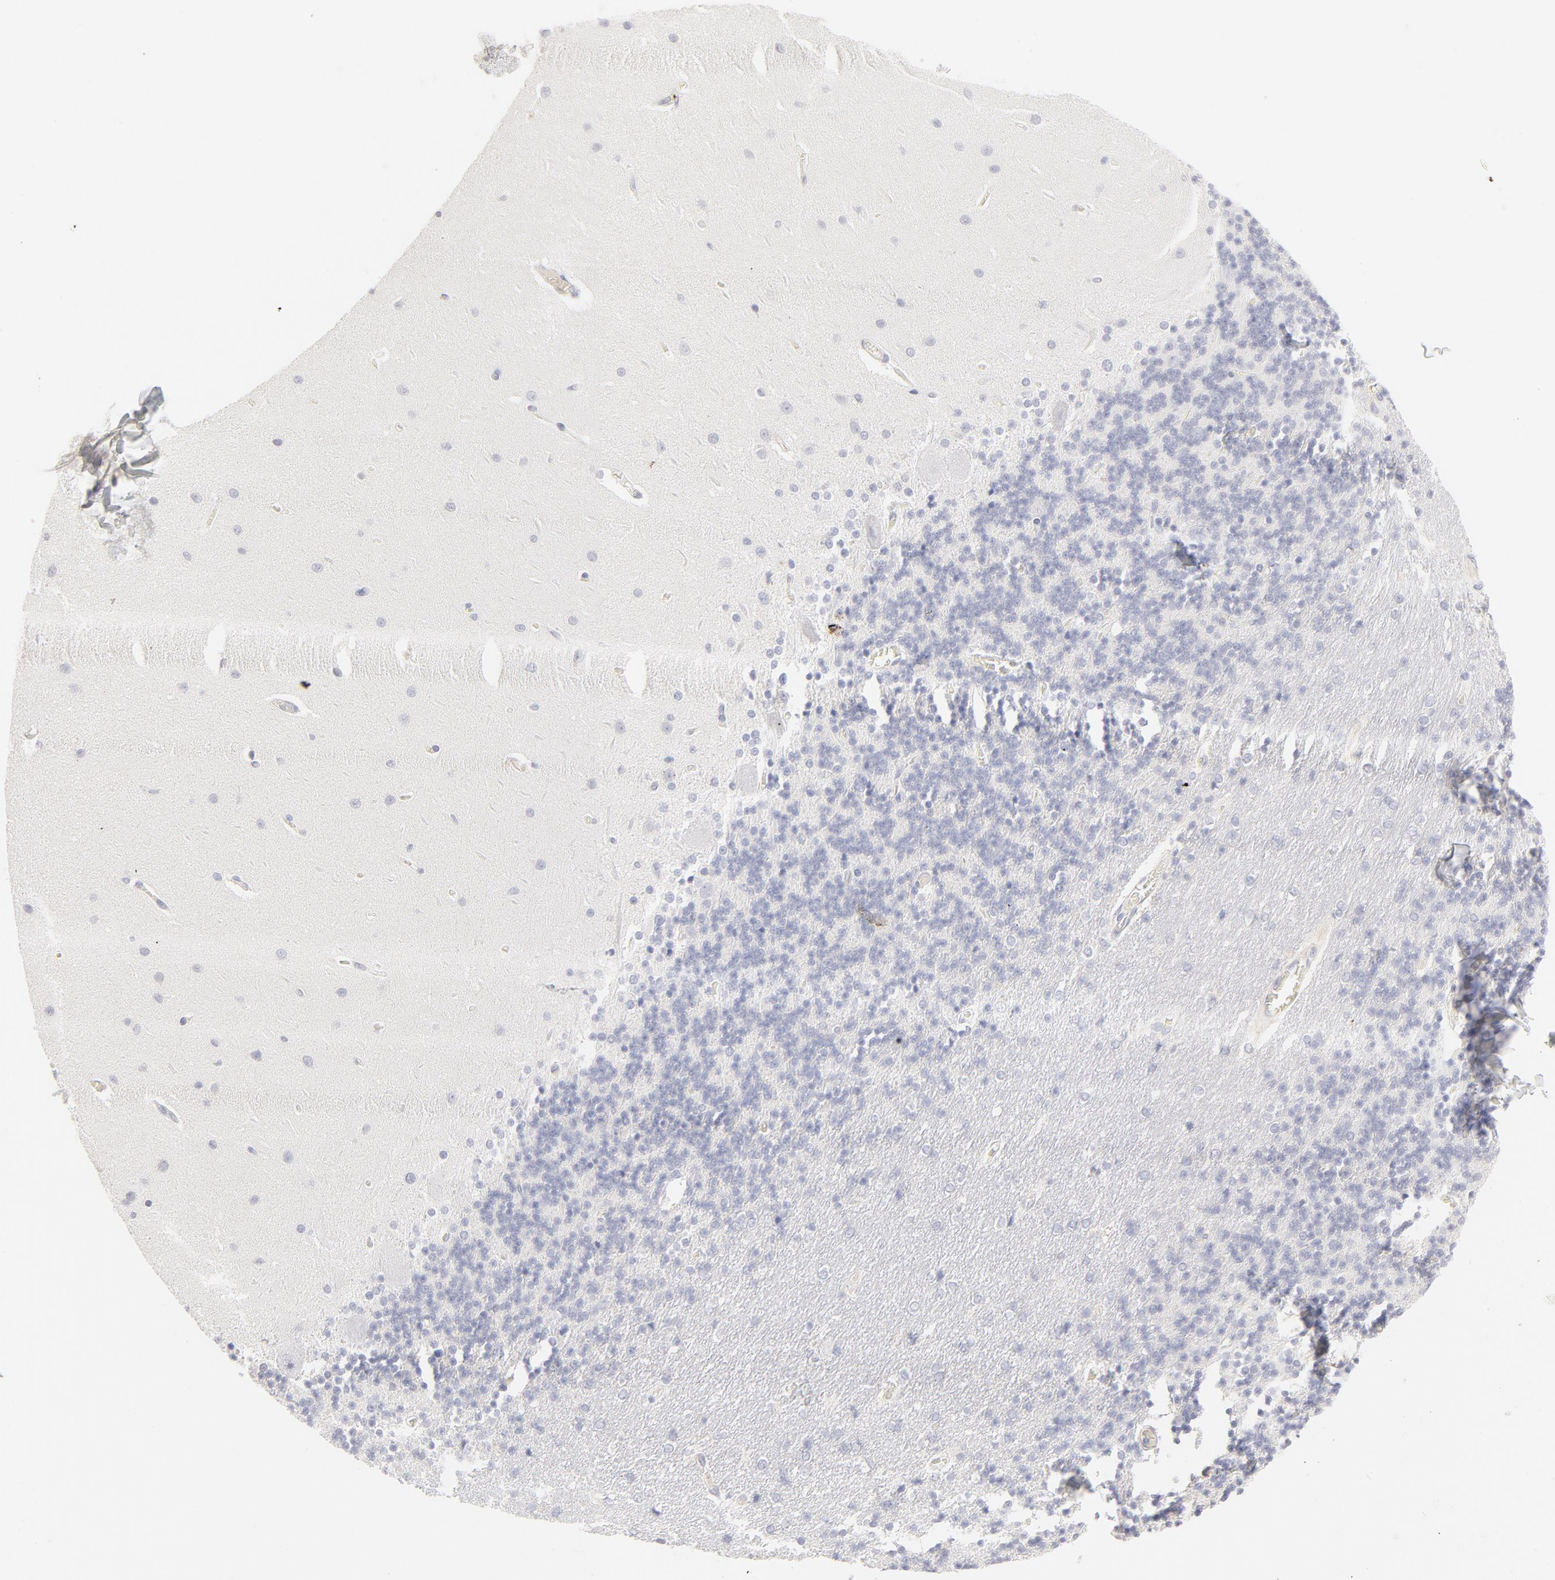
{"staining": {"intensity": "negative", "quantity": "none", "location": "none"}, "tissue": "cerebellum", "cell_type": "Cells in granular layer", "image_type": "normal", "snomed": [{"axis": "morphology", "description": "Normal tissue, NOS"}, {"axis": "topography", "description": "Cerebellum"}], "caption": "Micrograph shows no significant protein positivity in cells in granular layer of unremarkable cerebellum.", "gene": "ELF3", "patient": {"sex": "female", "age": 54}}